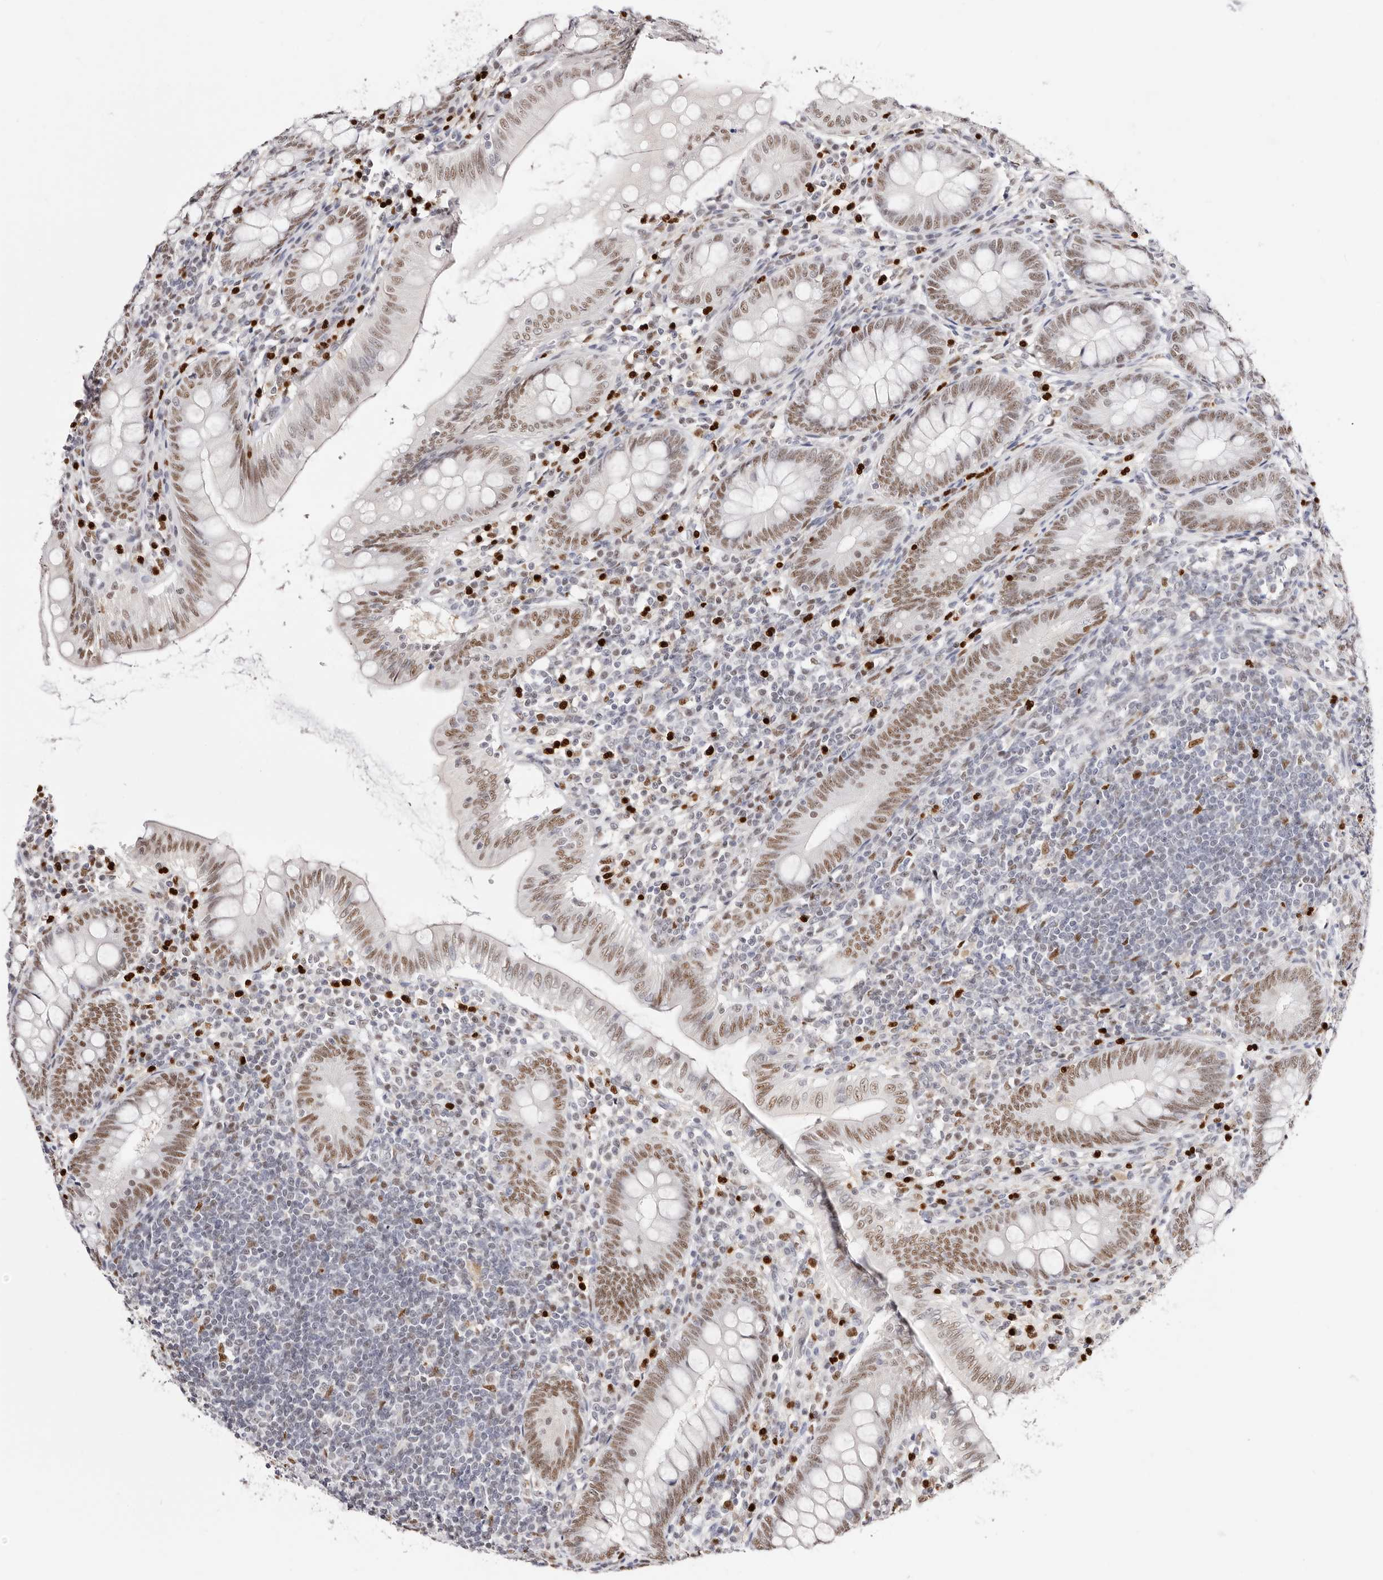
{"staining": {"intensity": "moderate", "quantity": ">75%", "location": "nuclear"}, "tissue": "appendix", "cell_type": "Glandular cells", "image_type": "normal", "snomed": [{"axis": "morphology", "description": "Normal tissue, NOS"}, {"axis": "topography", "description": "Appendix"}], "caption": "High-power microscopy captured an immunohistochemistry micrograph of normal appendix, revealing moderate nuclear staining in about >75% of glandular cells. (brown staining indicates protein expression, while blue staining denotes nuclei).", "gene": "TKT", "patient": {"sex": "male", "age": 14}}